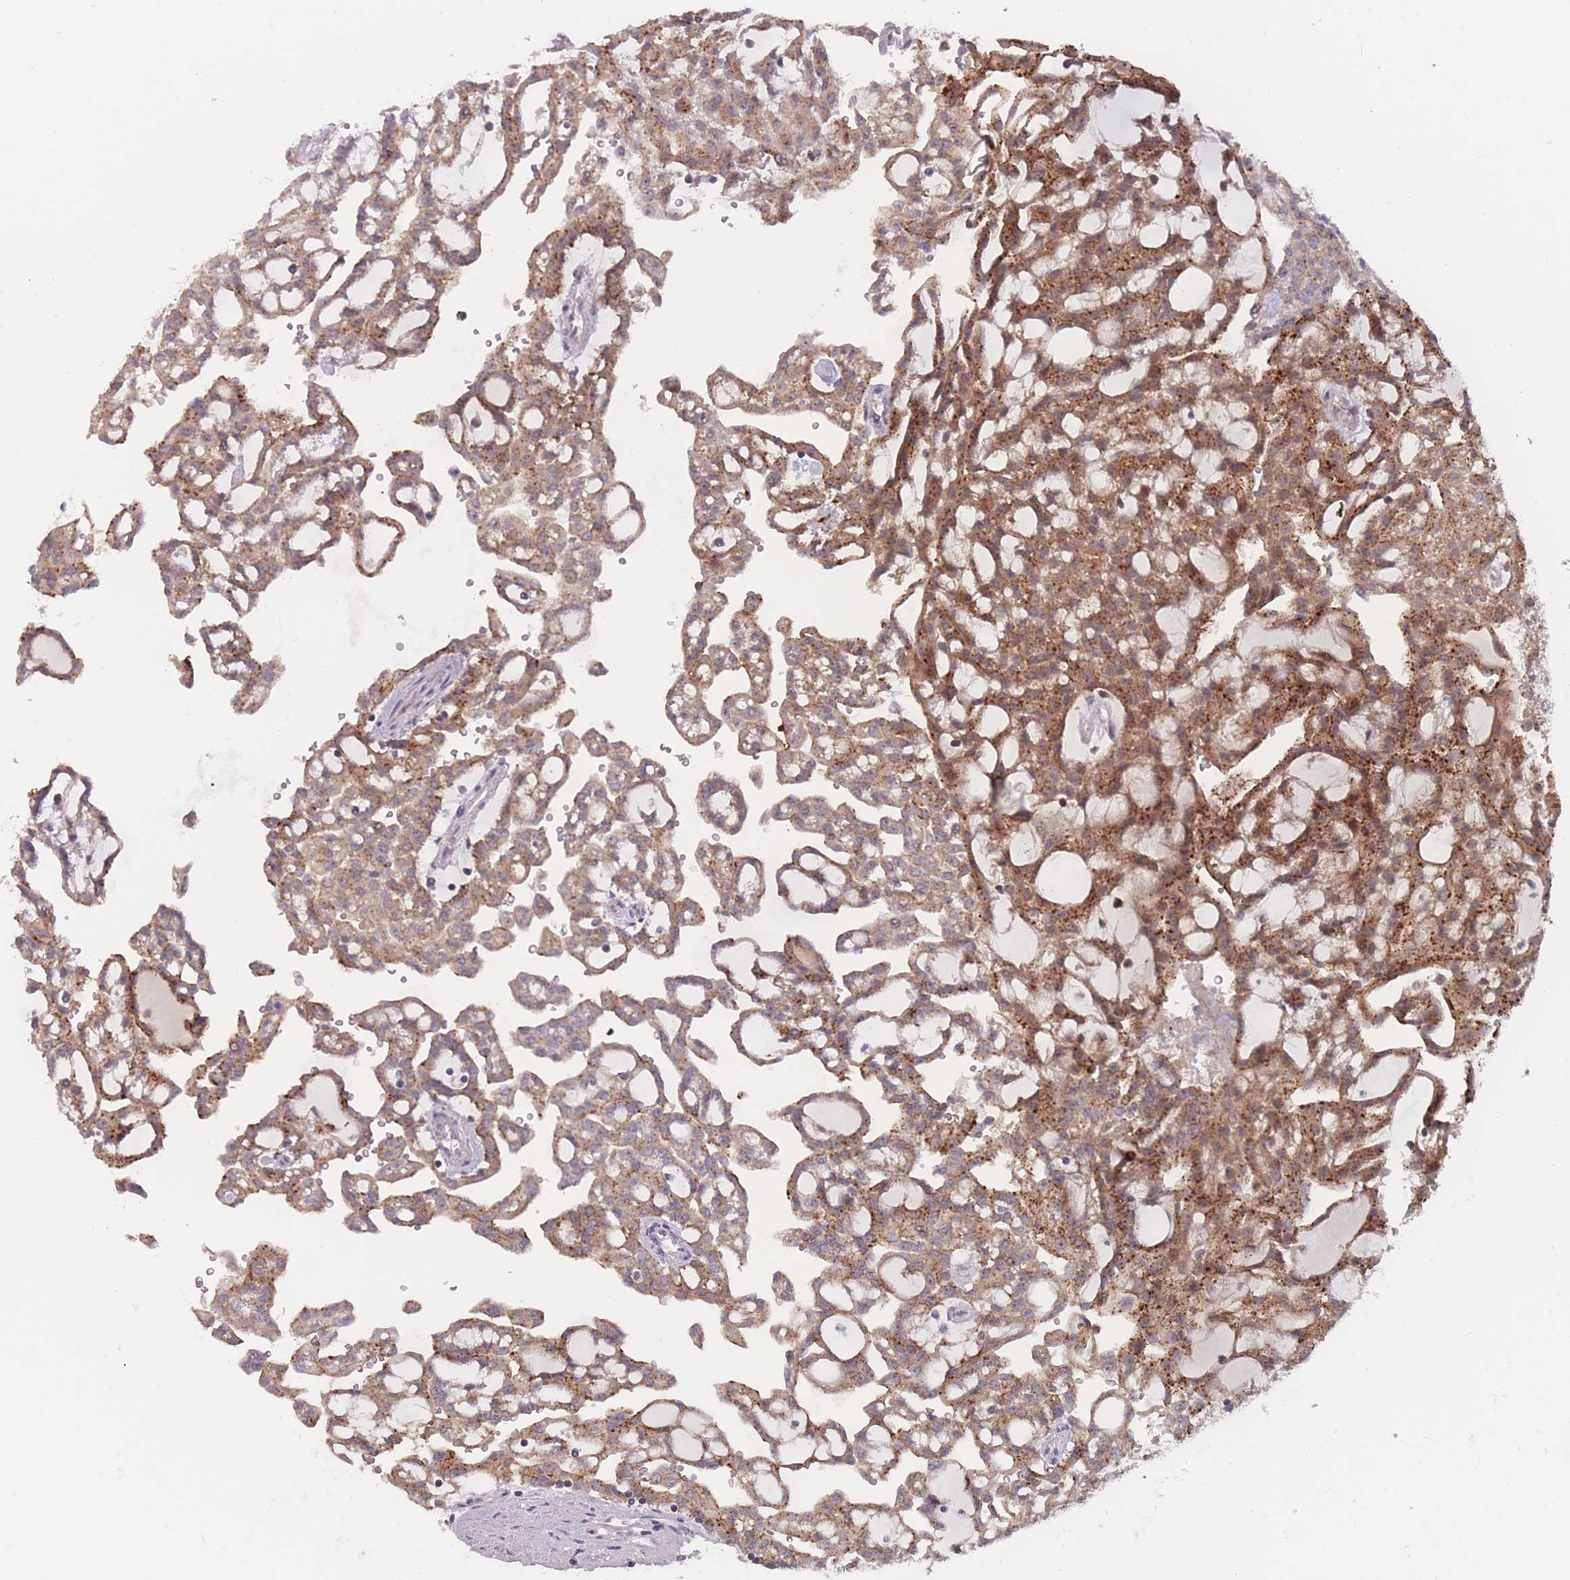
{"staining": {"intensity": "moderate", "quantity": ">75%", "location": "cytoplasmic/membranous"}, "tissue": "renal cancer", "cell_type": "Tumor cells", "image_type": "cancer", "snomed": [{"axis": "morphology", "description": "Adenocarcinoma, NOS"}, {"axis": "topography", "description": "Kidney"}], "caption": "The immunohistochemical stain shows moderate cytoplasmic/membranous positivity in tumor cells of adenocarcinoma (renal) tissue. The staining is performed using DAB brown chromogen to label protein expression. The nuclei are counter-stained blue using hematoxylin.", "gene": "TMEM232", "patient": {"sex": "male", "age": 63}}